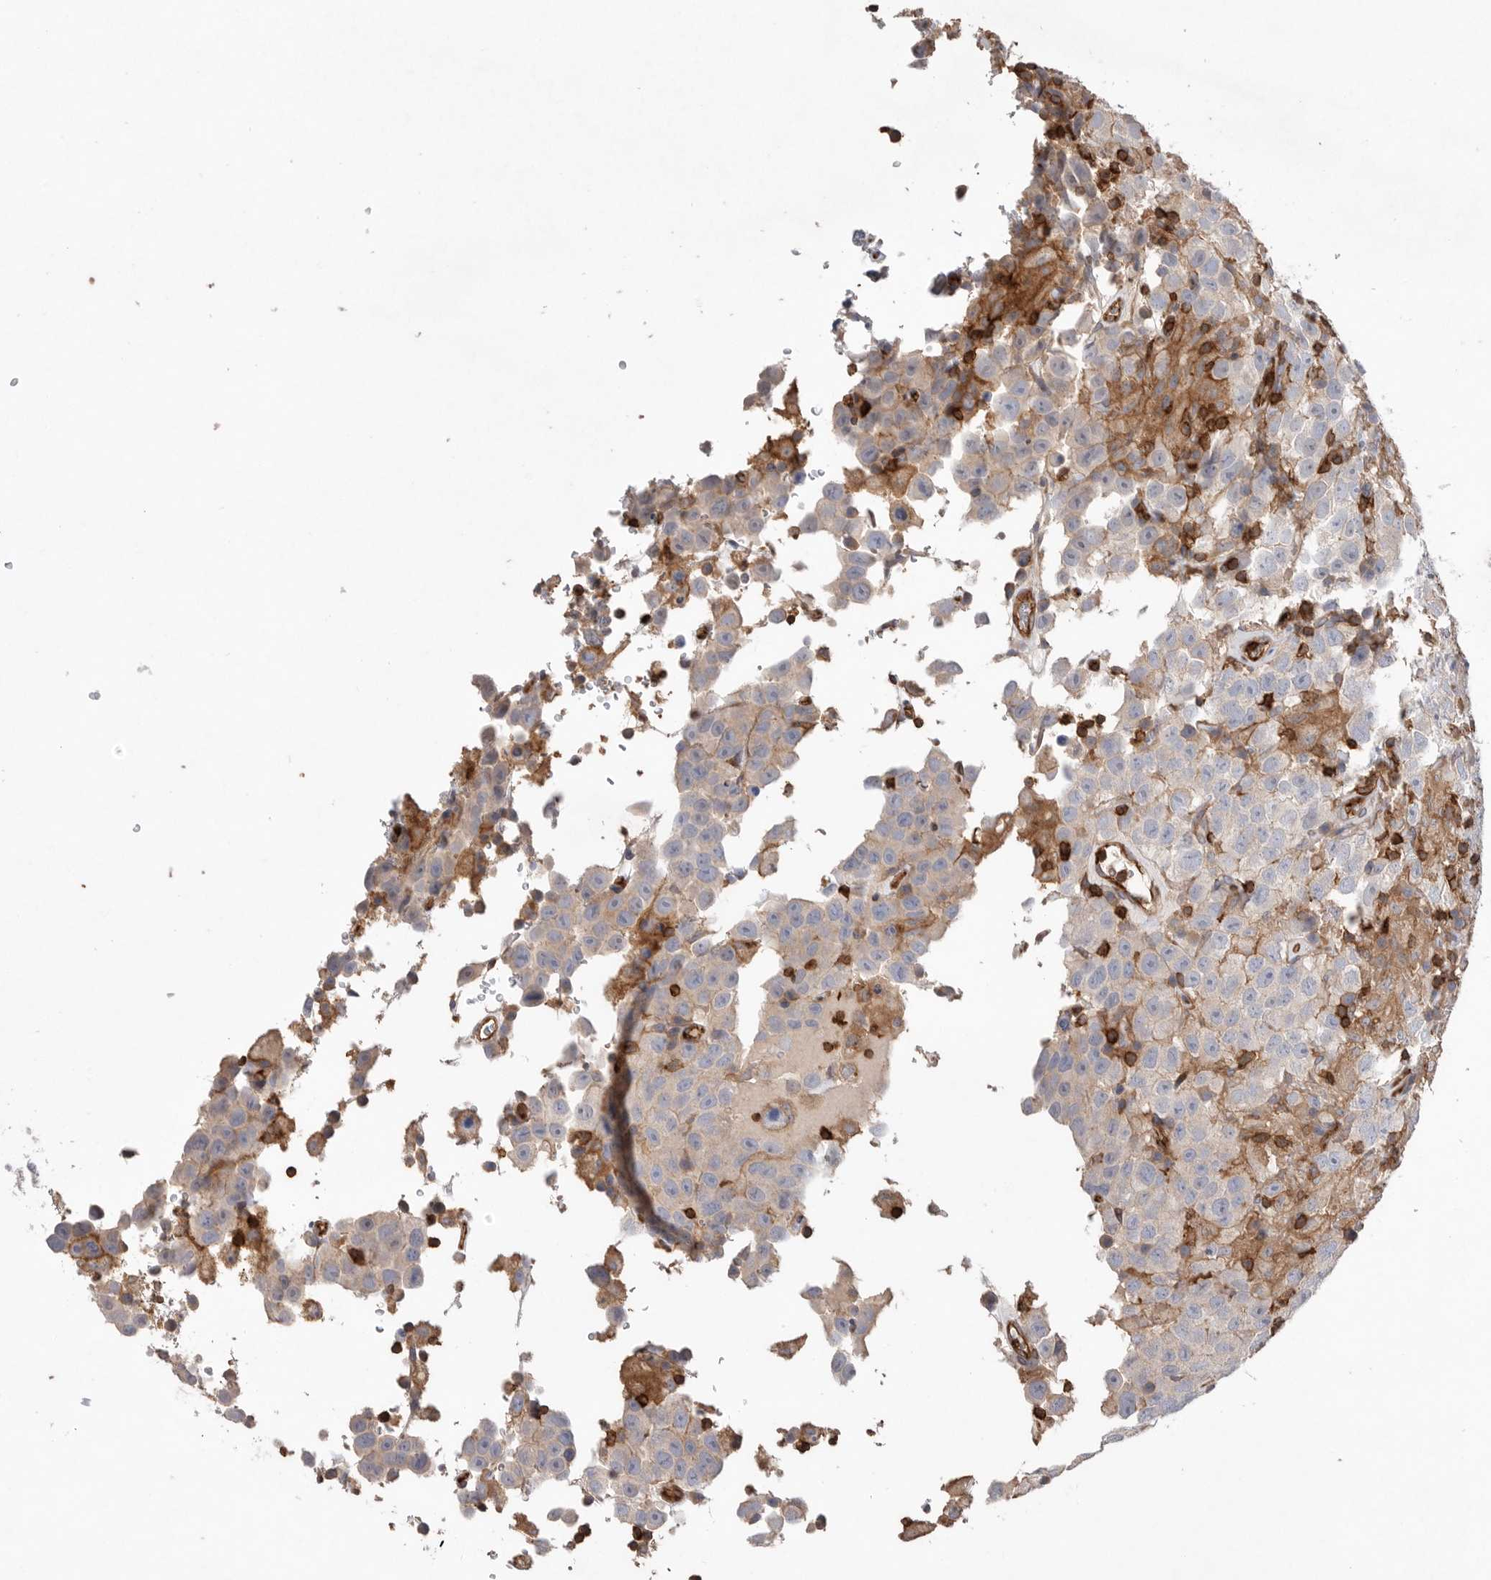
{"staining": {"intensity": "negative", "quantity": "none", "location": "none"}, "tissue": "testis cancer", "cell_type": "Tumor cells", "image_type": "cancer", "snomed": [{"axis": "morphology", "description": "Seminoma, NOS"}, {"axis": "topography", "description": "Testis"}], "caption": "IHC of testis cancer (seminoma) shows no expression in tumor cells.", "gene": "PRKCH", "patient": {"sex": "male", "age": 41}}